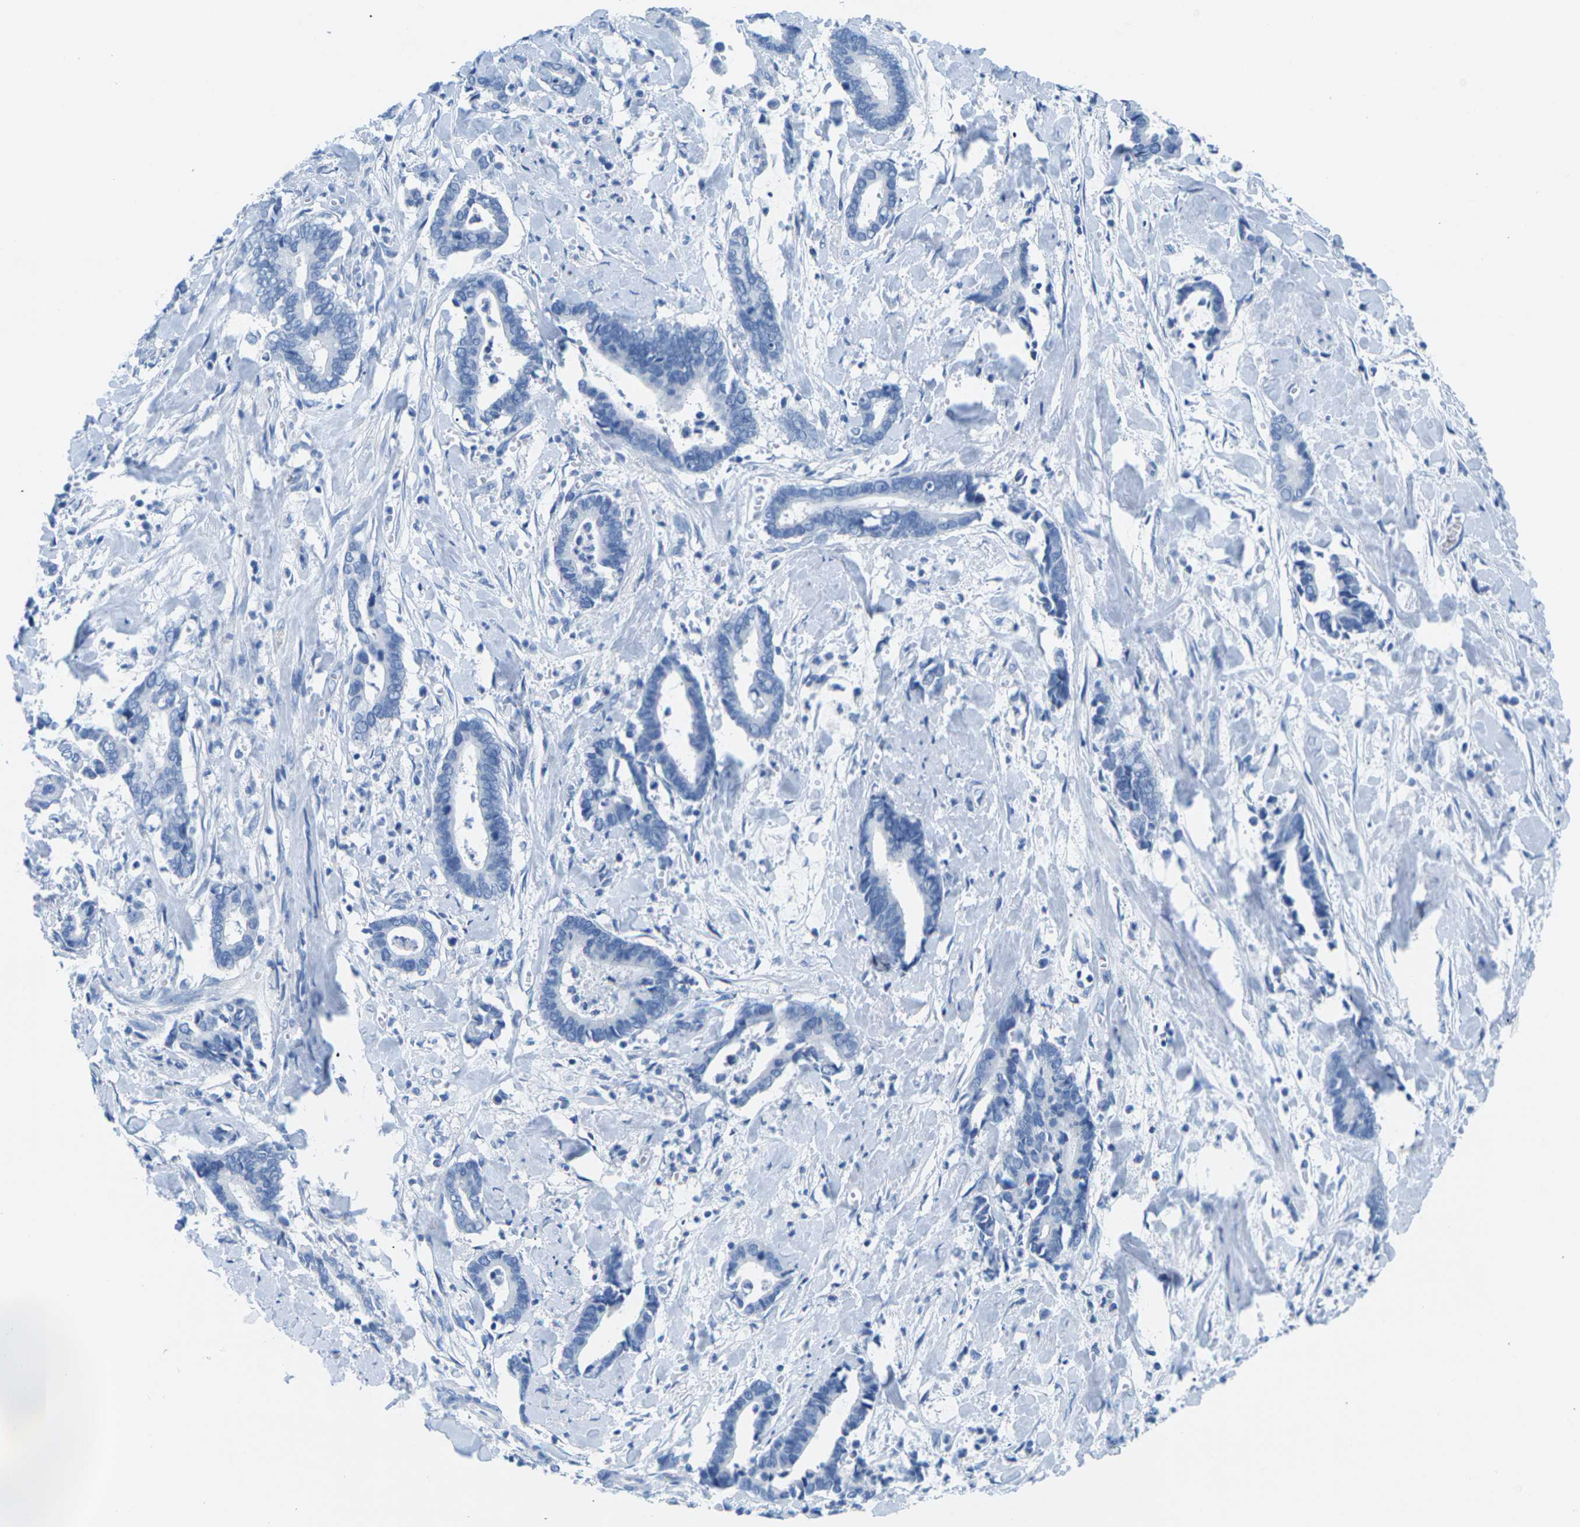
{"staining": {"intensity": "negative", "quantity": "none", "location": "none"}, "tissue": "cervical cancer", "cell_type": "Tumor cells", "image_type": "cancer", "snomed": [{"axis": "morphology", "description": "Adenocarcinoma, NOS"}, {"axis": "topography", "description": "Cervix"}], "caption": "There is no significant positivity in tumor cells of cervical cancer.", "gene": "SLC12A1", "patient": {"sex": "female", "age": 44}}